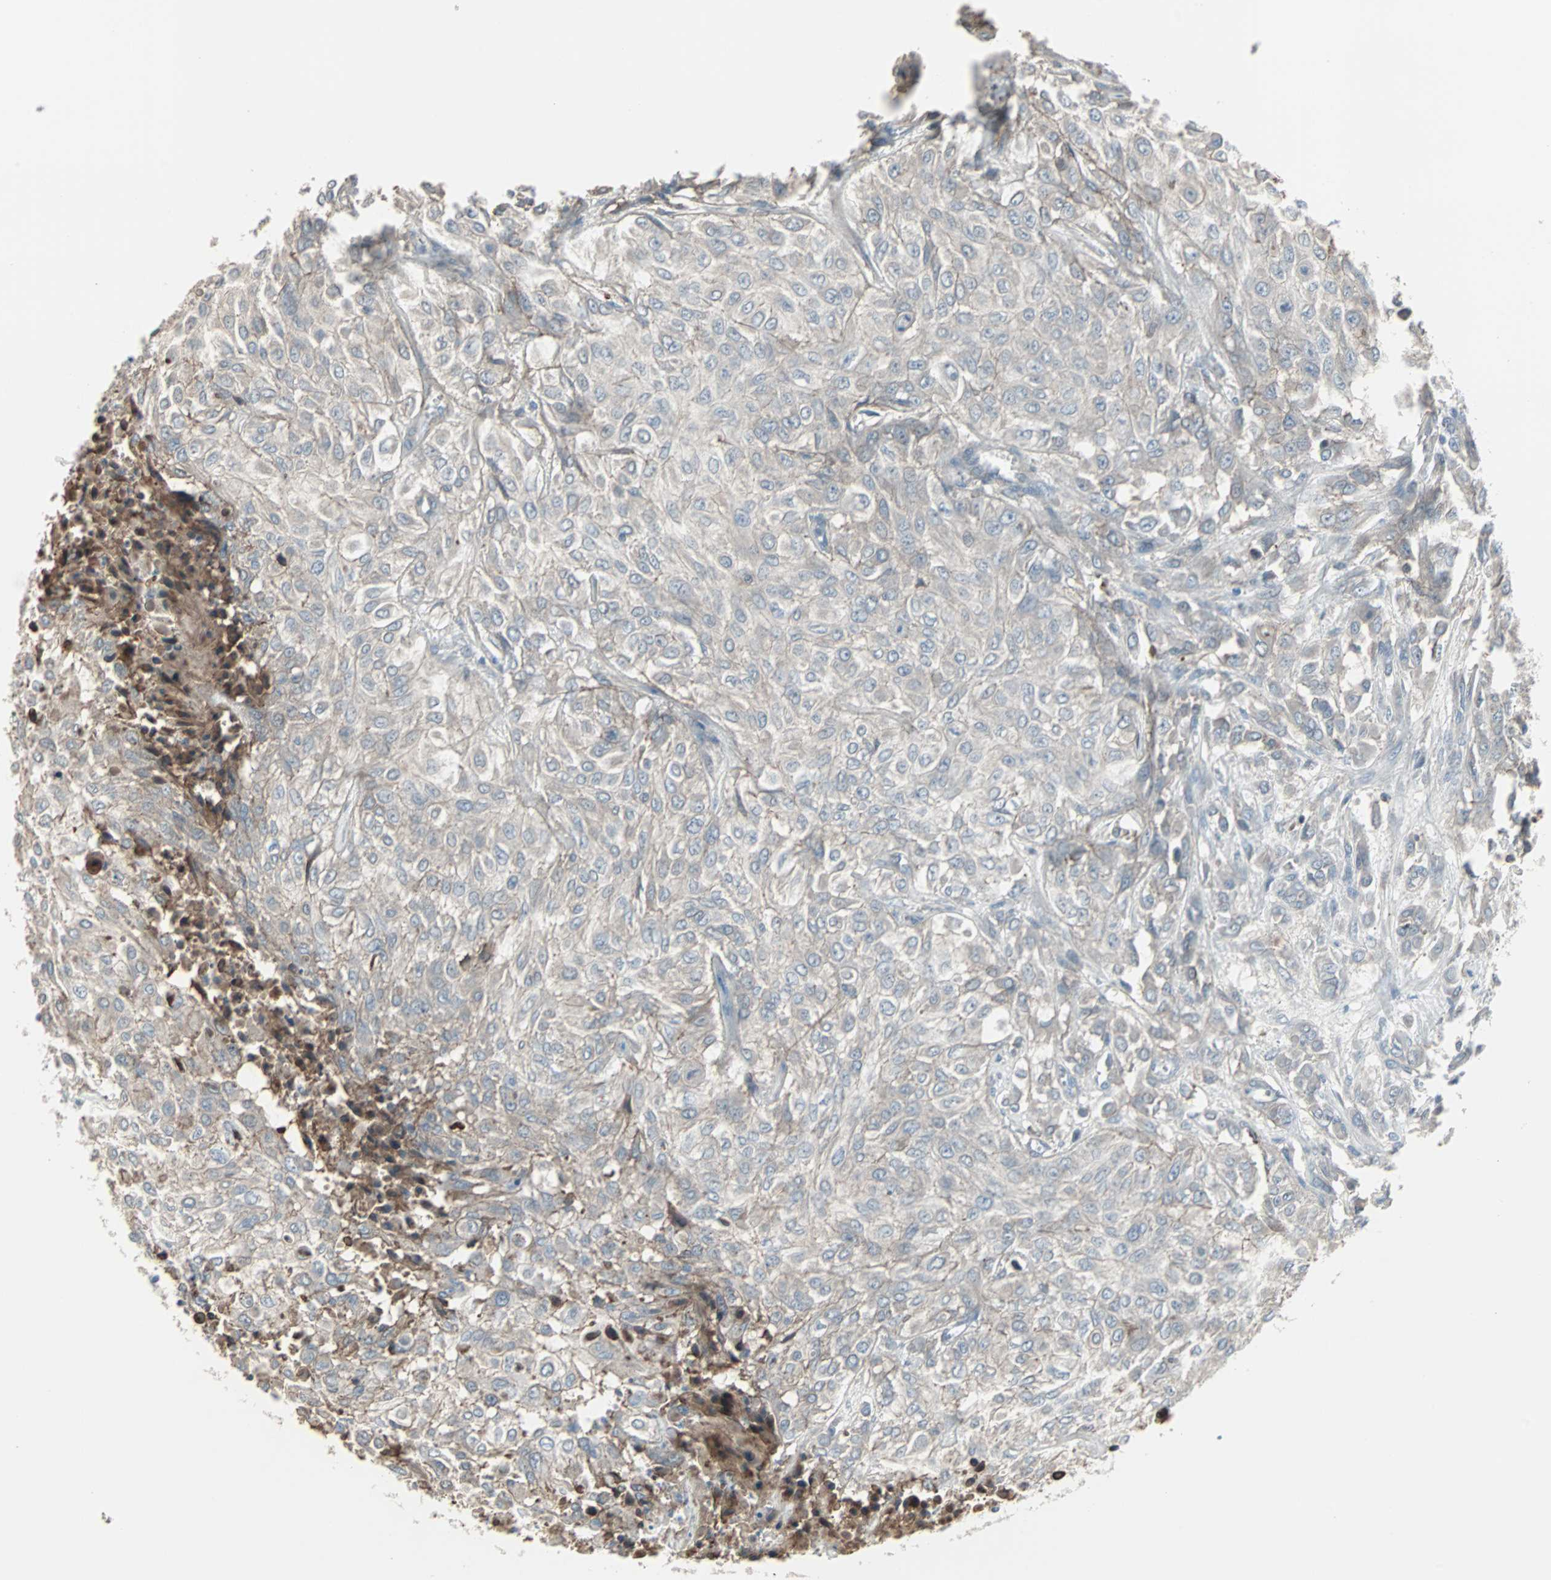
{"staining": {"intensity": "weak", "quantity": "<25%", "location": "cytoplasmic/membranous"}, "tissue": "urothelial cancer", "cell_type": "Tumor cells", "image_type": "cancer", "snomed": [{"axis": "morphology", "description": "Urothelial carcinoma, High grade"}, {"axis": "topography", "description": "Urinary bladder"}], "caption": "A histopathology image of human urothelial cancer is negative for staining in tumor cells.", "gene": "ZSCAN32", "patient": {"sex": "male", "age": 57}}